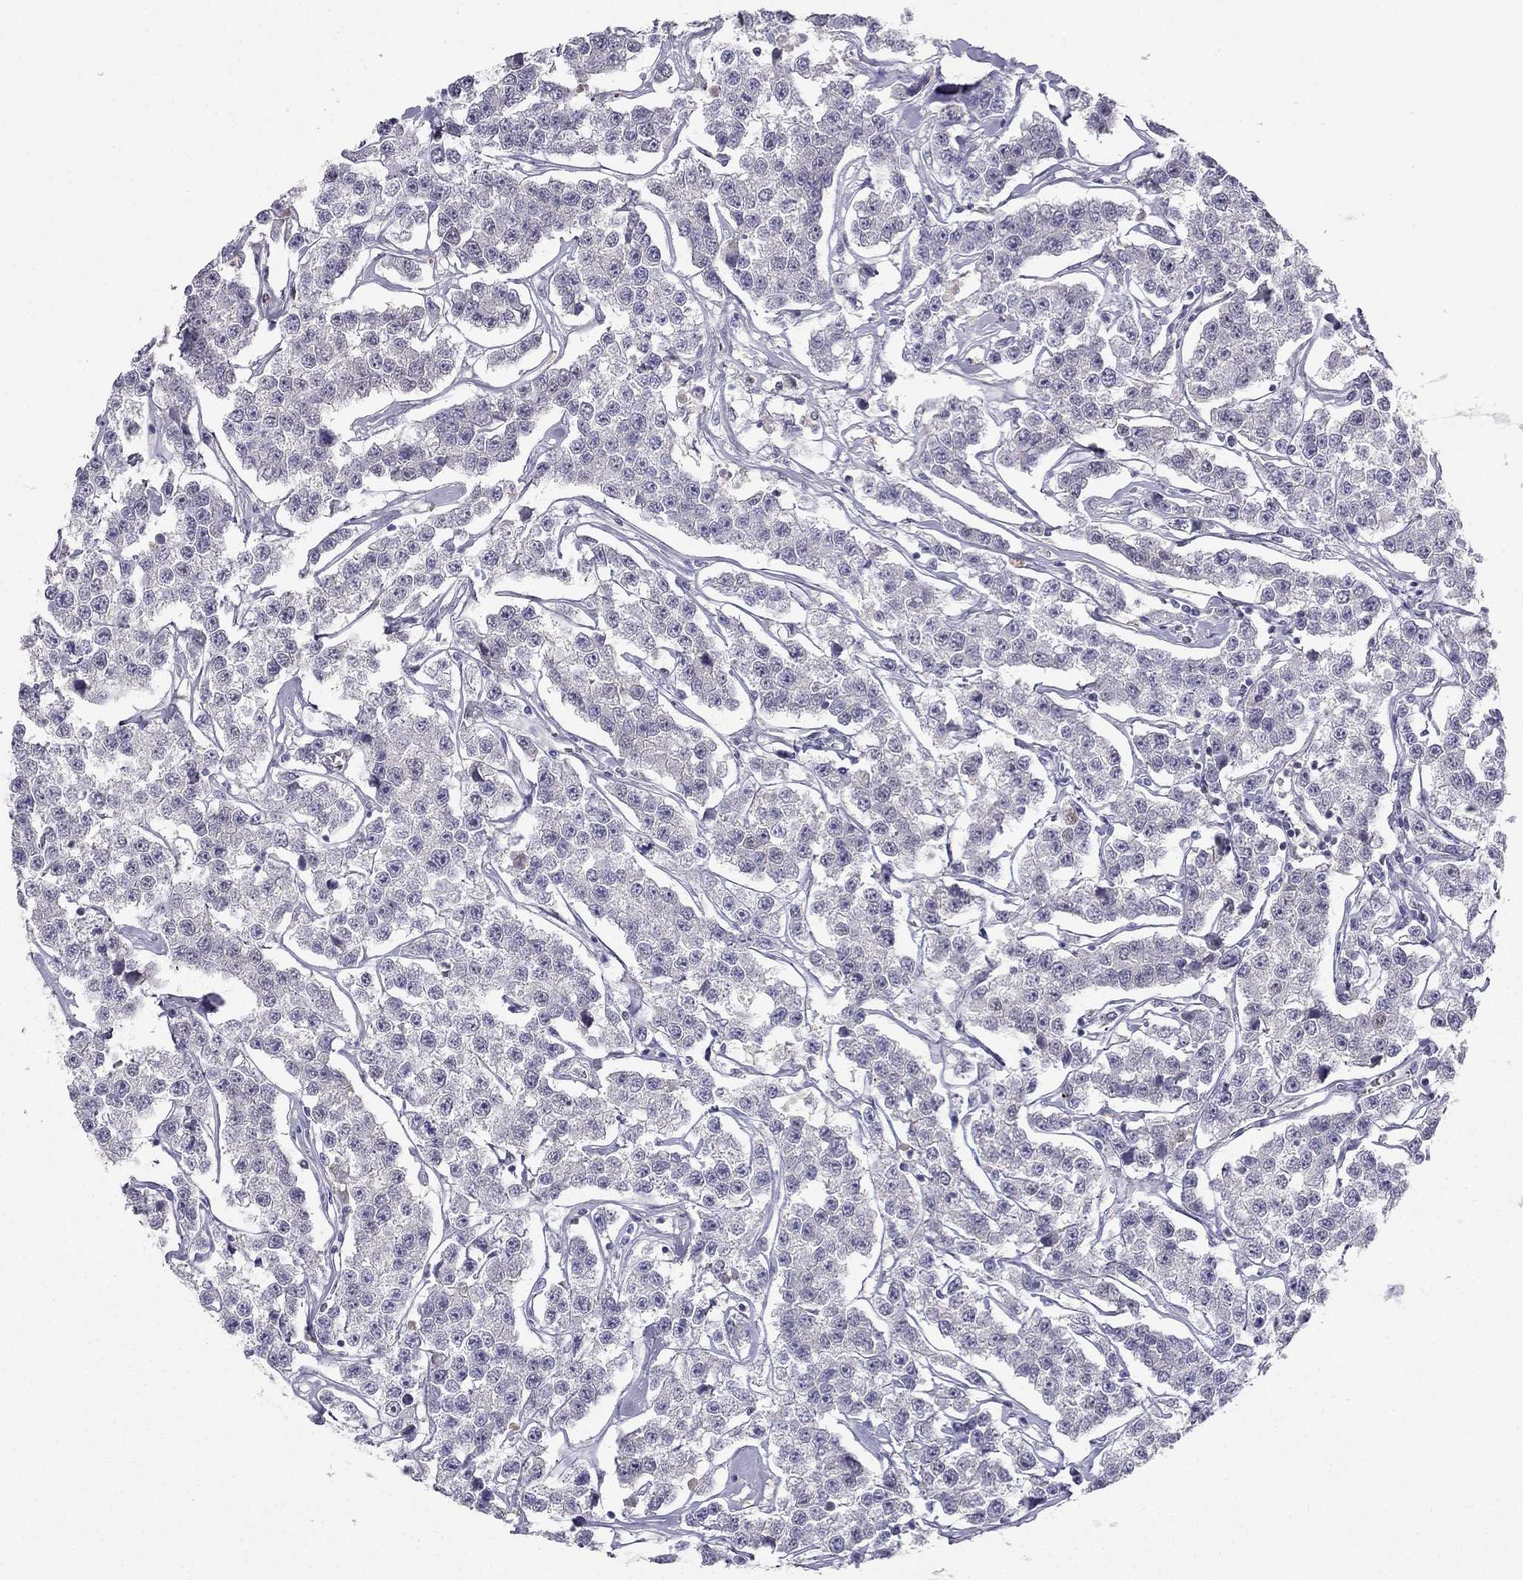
{"staining": {"intensity": "negative", "quantity": "none", "location": "none"}, "tissue": "testis cancer", "cell_type": "Tumor cells", "image_type": "cancer", "snomed": [{"axis": "morphology", "description": "Seminoma, NOS"}, {"axis": "topography", "description": "Testis"}], "caption": "Protein analysis of testis cancer (seminoma) displays no significant expression in tumor cells.", "gene": "RSPH14", "patient": {"sex": "male", "age": 59}}